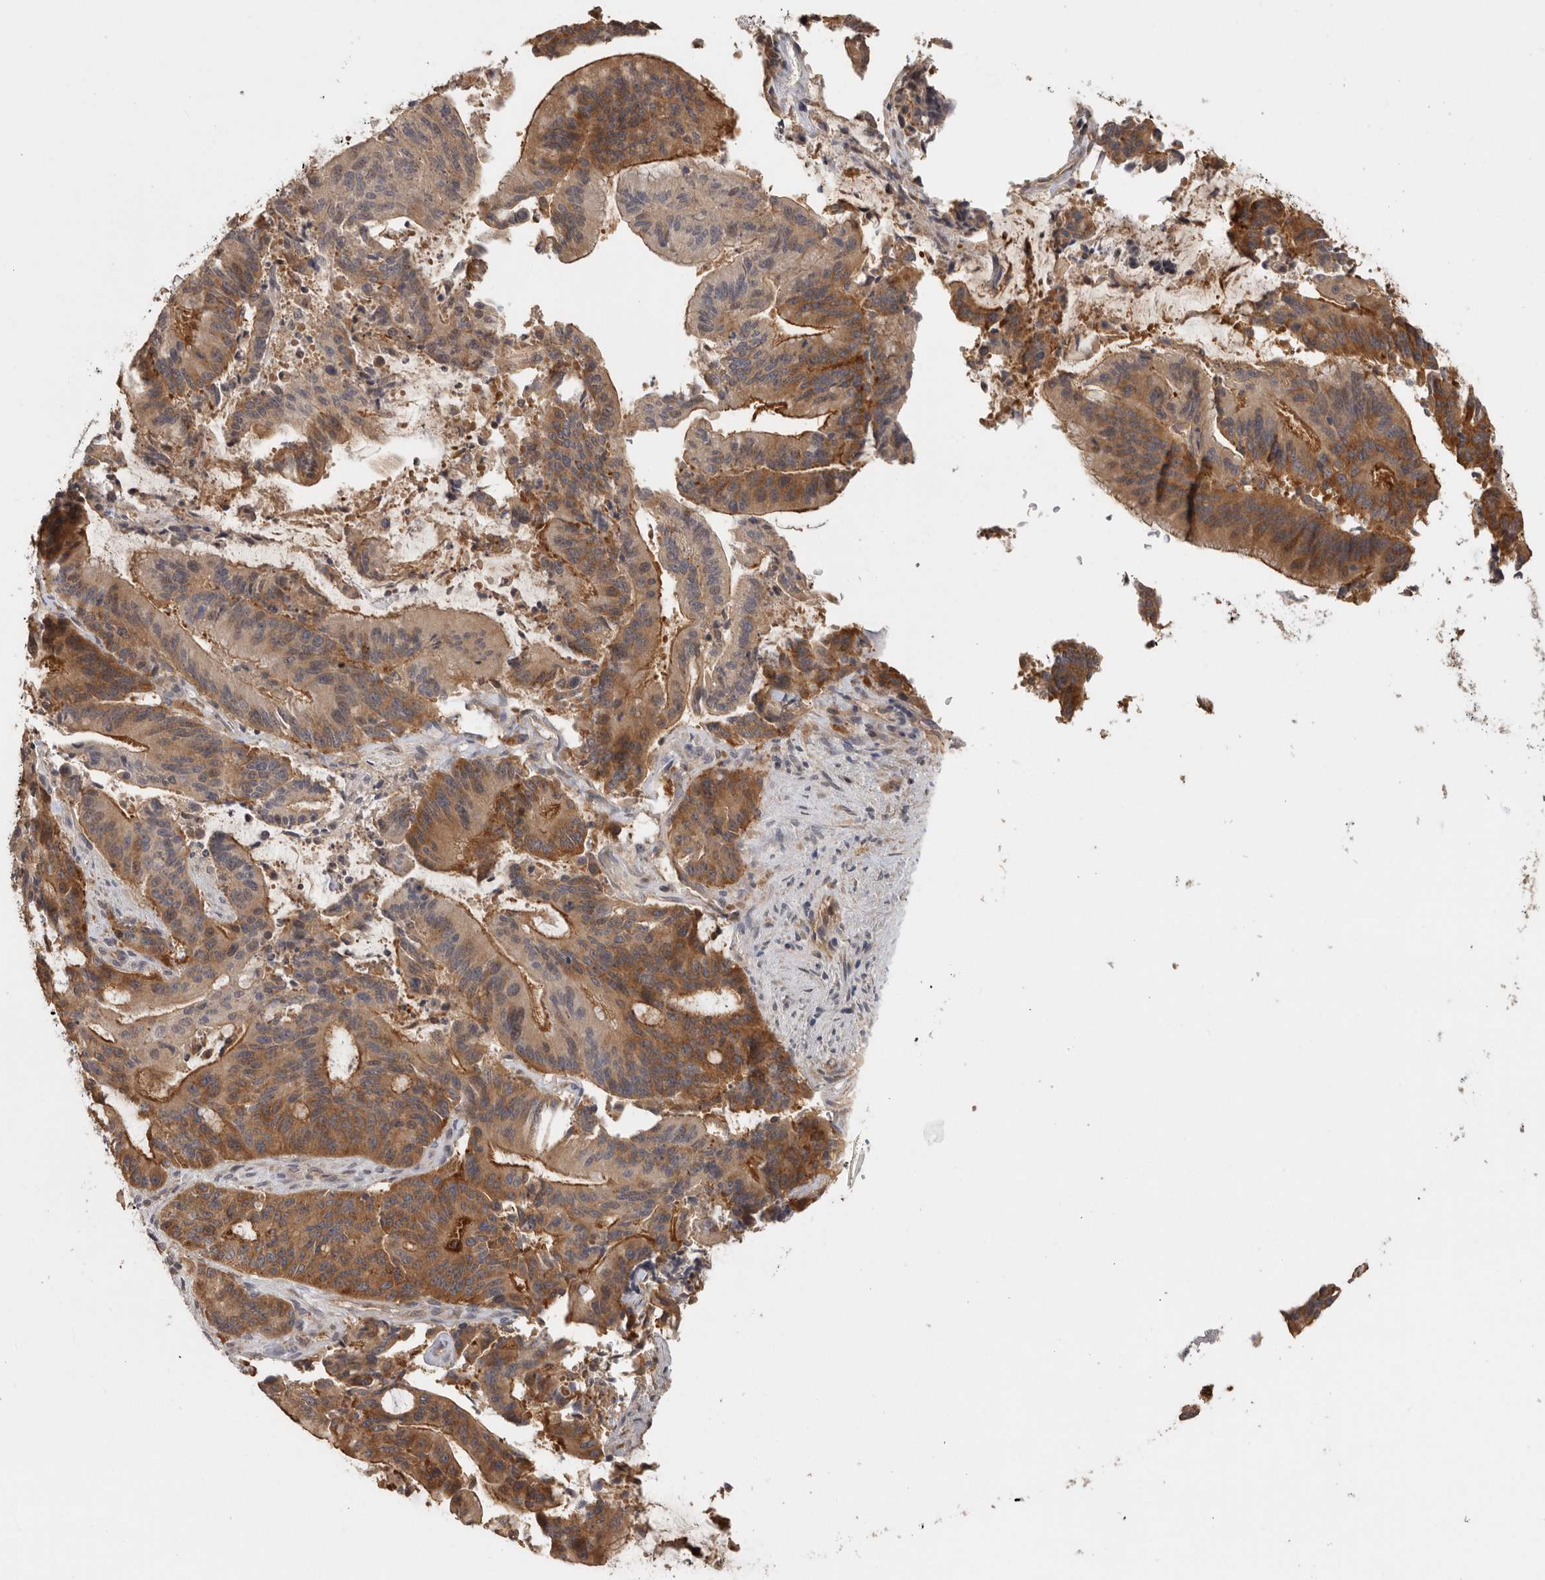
{"staining": {"intensity": "moderate", "quantity": ">75%", "location": "cytoplasmic/membranous"}, "tissue": "liver cancer", "cell_type": "Tumor cells", "image_type": "cancer", "snomed": [{"axis": "morphology", "description": "Normal tissue, NOS"}, {"axis": "morphology", "description": "Cholangiocarcinoma"}, {"axis": "topography", "description": "Liver"}, {"axis": "topography", "description": "Peripheral nerve tissue"}], "caption": "Protein staining by immunohistochemistry (IHC) reveals moderate cytoplasmic/membranous positivity in approximately >75% of tumor cells in liver cancer.", "gene": "BAIAP2", "patient": {"sex": "female", "age": 73}}